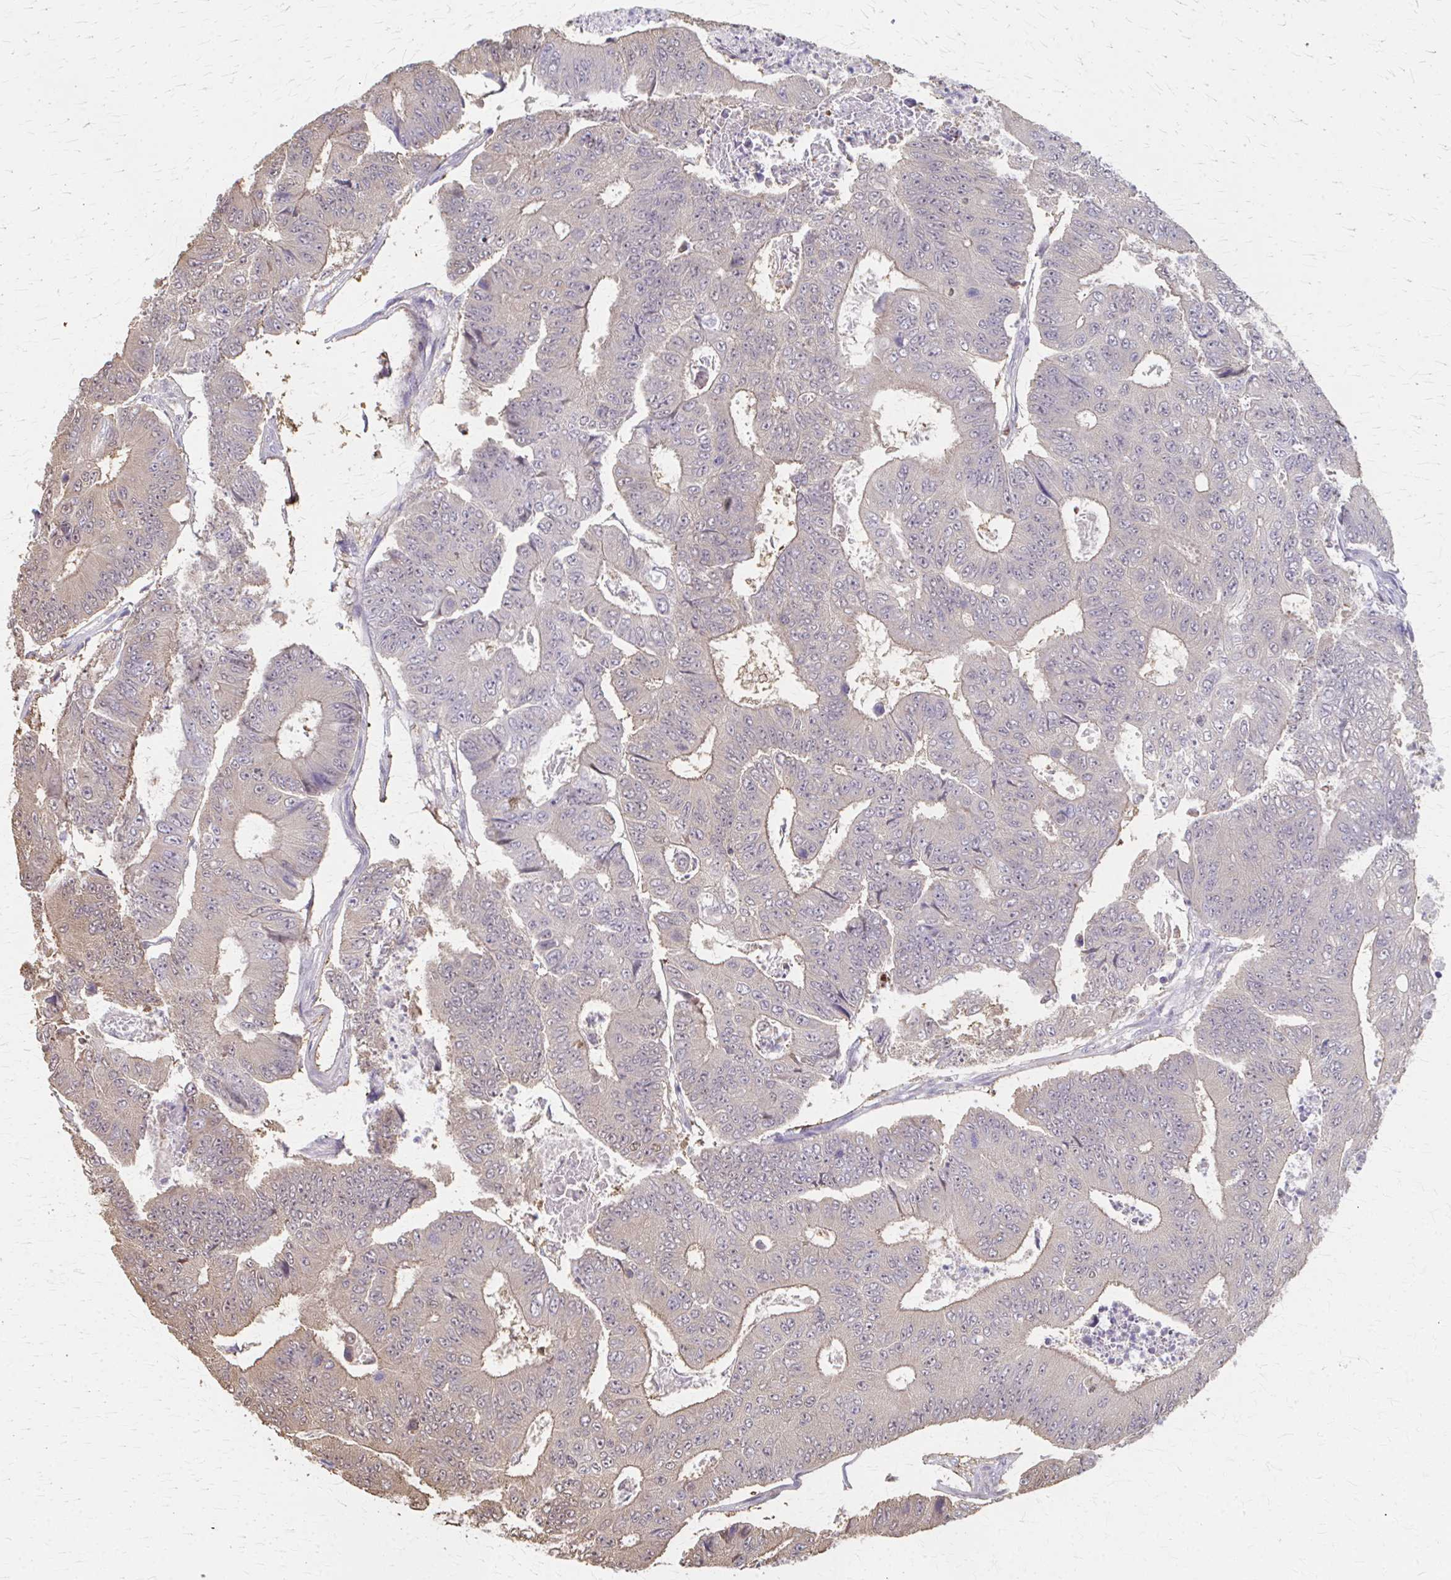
{"staining": {"intensity": "weak", "quantity": "<25%", "location": "cytoplasmic/membranous"}, "tissue": "colorectal cancer", "cell_type": "Tumor cells", "image_type": "cancer", "snomed": [{"axis": "morphology", "description": "Adenocarcinoma, NOS"}, {"axis": "topography", "description": "Colon"}], "caption": "DAB (3,3'-diaminobenzidine) immunohistochemical staining of human colorectal adenocarcinoma exhibits no significant expression in tumor cells.", "gene": "RABGAP1L", "patient": {"sex": "female", "age": 48}}